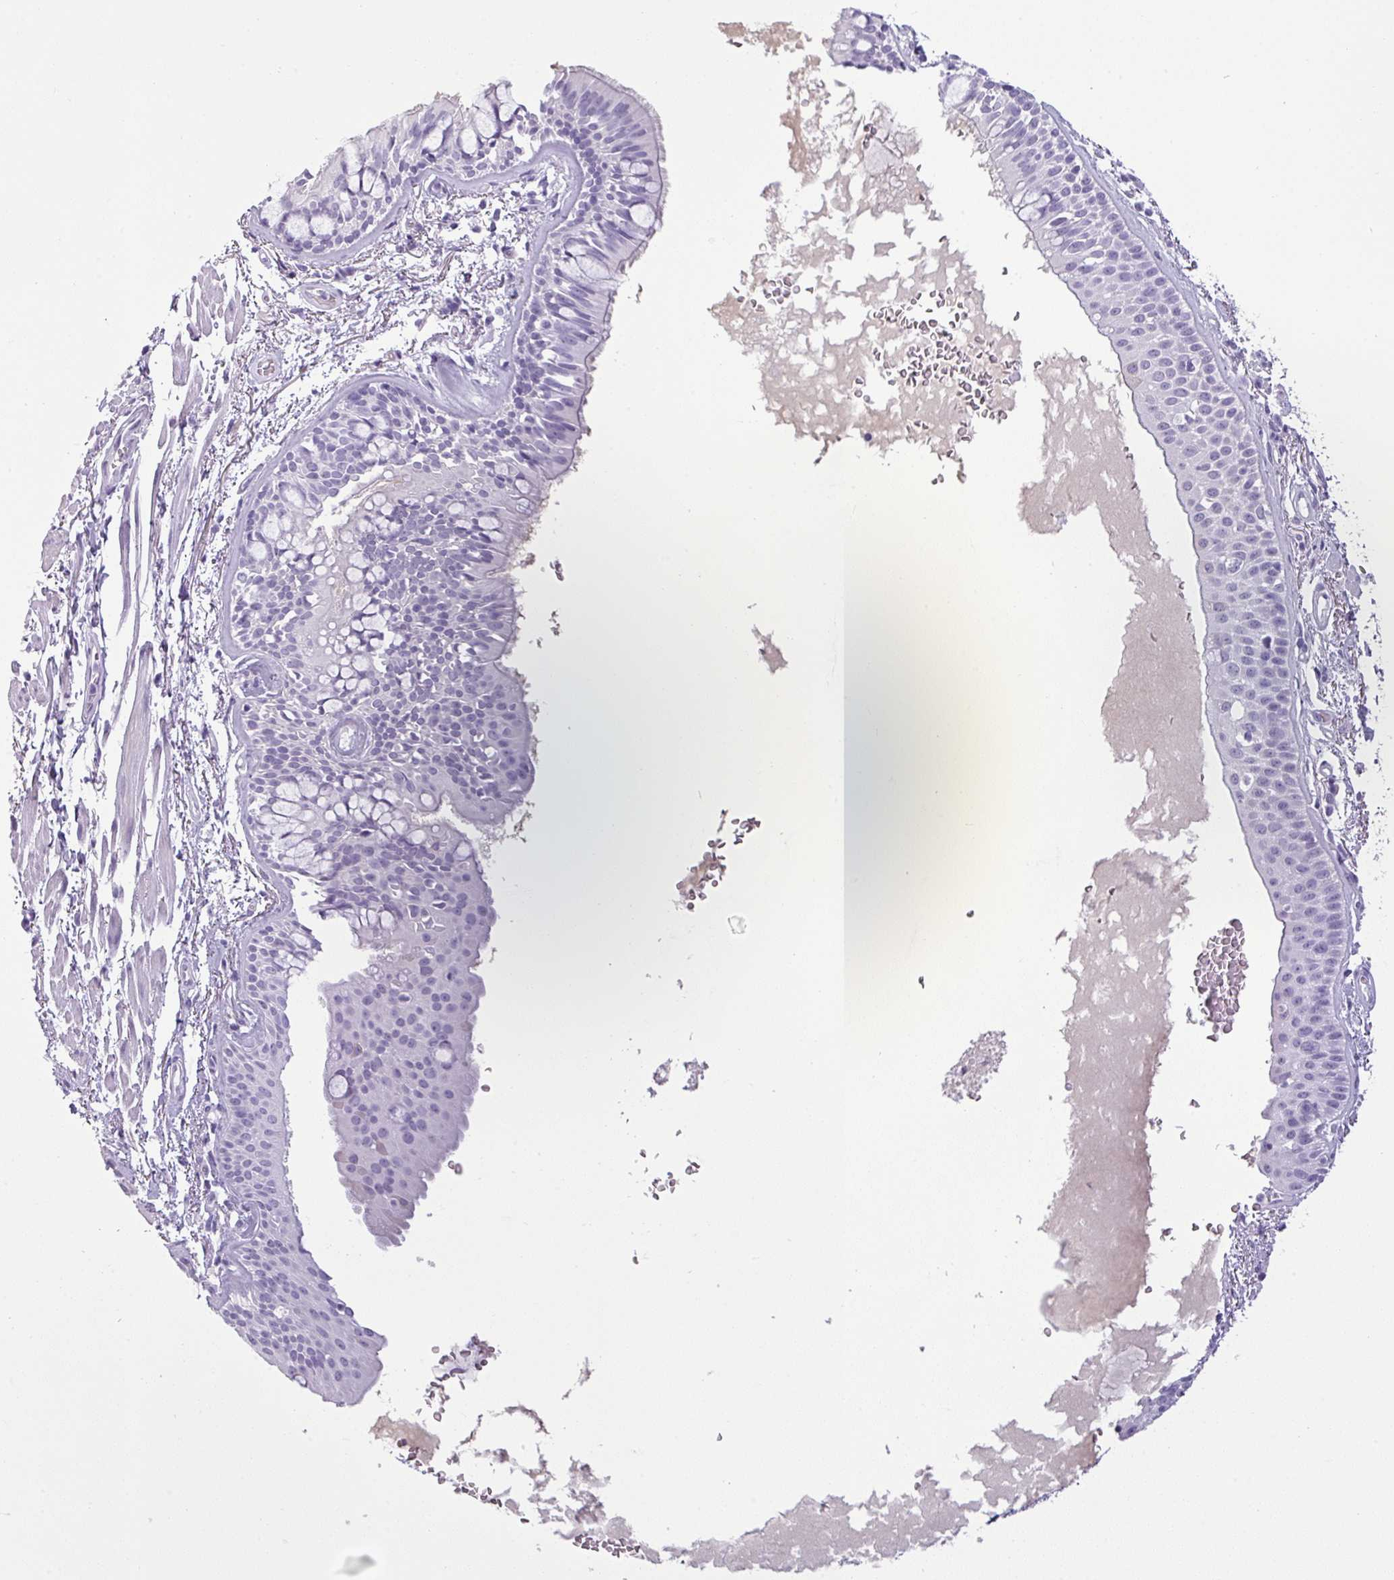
{"staining": {"intensity": "negative", "quantity": "none", "location": "none"}, "tissue": "bronchus", "cell_type": "Respiratory epithelial cells", "image_type": "normal", "snomed": [{"axis": "morphology", "description": "Normal tissue, NOS"}, {"axis": "topography", "description": "Bronchus"}], "caption": "Respiratory epithelial cells show no significant protein staining in unremarkable bronchus. (Brightfield microscopy of DAB immunohistochemistry (IHC) at high magnification).", "gene": "CDH16", "patient": {"sex": "male", "age": 70}}